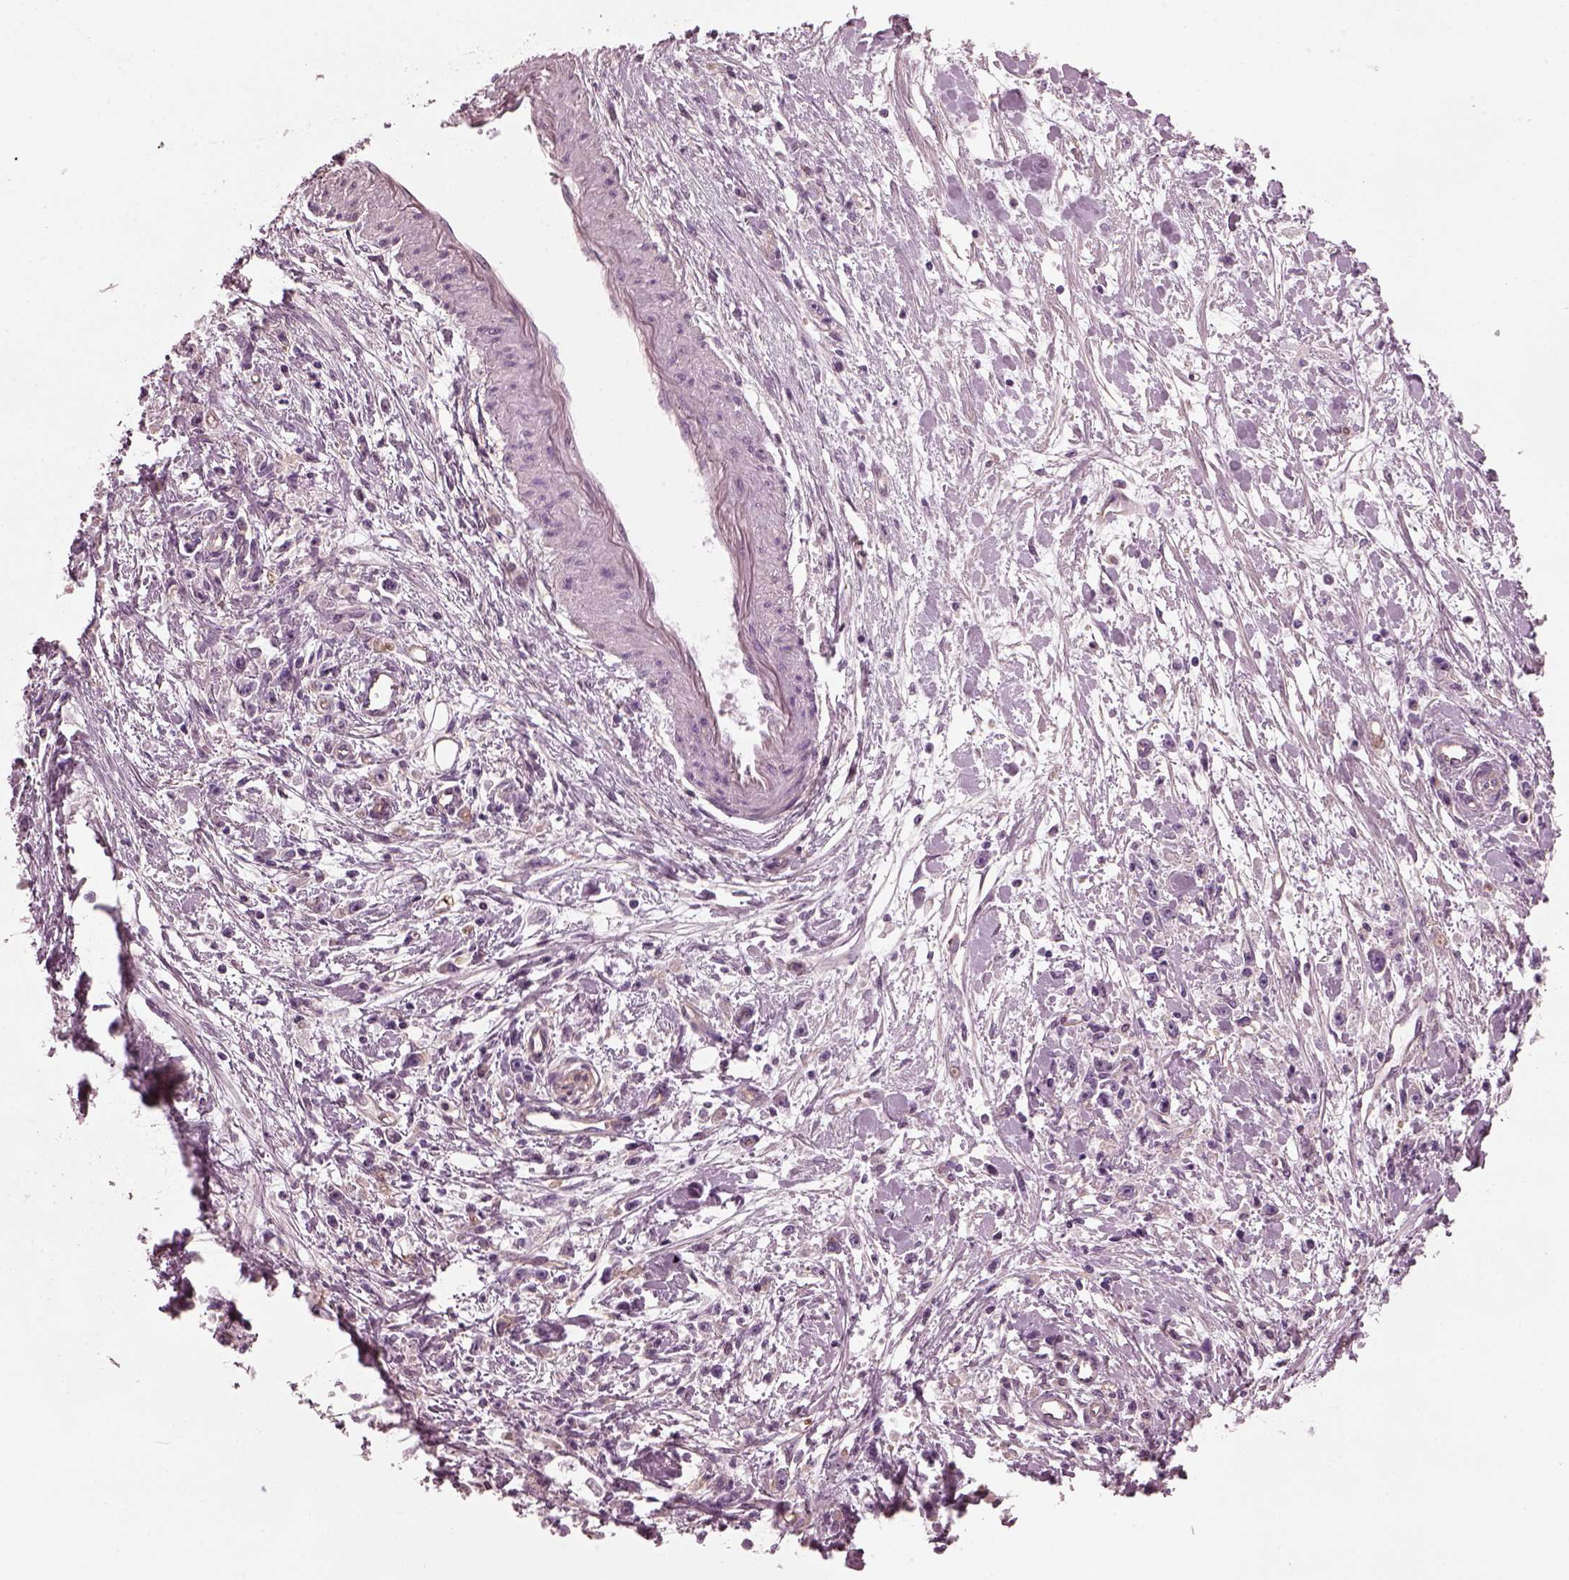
{"staining": {"intensity": "weak", "quantity": "<25%", "location": "cytoplasmic/membranous"}, "tissue": "stomach cancer", "cell_type": "Tumor cells", "image_type": "cancer", "snomed": [{"axis": "morphology", "description": "Adenocarcinoma, NOS"}, {"axis": "topography", "description": "Stomach"}], "caption": "Tumor cells are negative for protein expression in human stomach cancer. Brightfield microscopy of IHC stained with DAB (3,3'-diaminobenzidine) (brown) and hematoxylin (blue), captured at high magnification.", "gene": "ODAD1", "patient": {"sex": "female", "age": 59}}